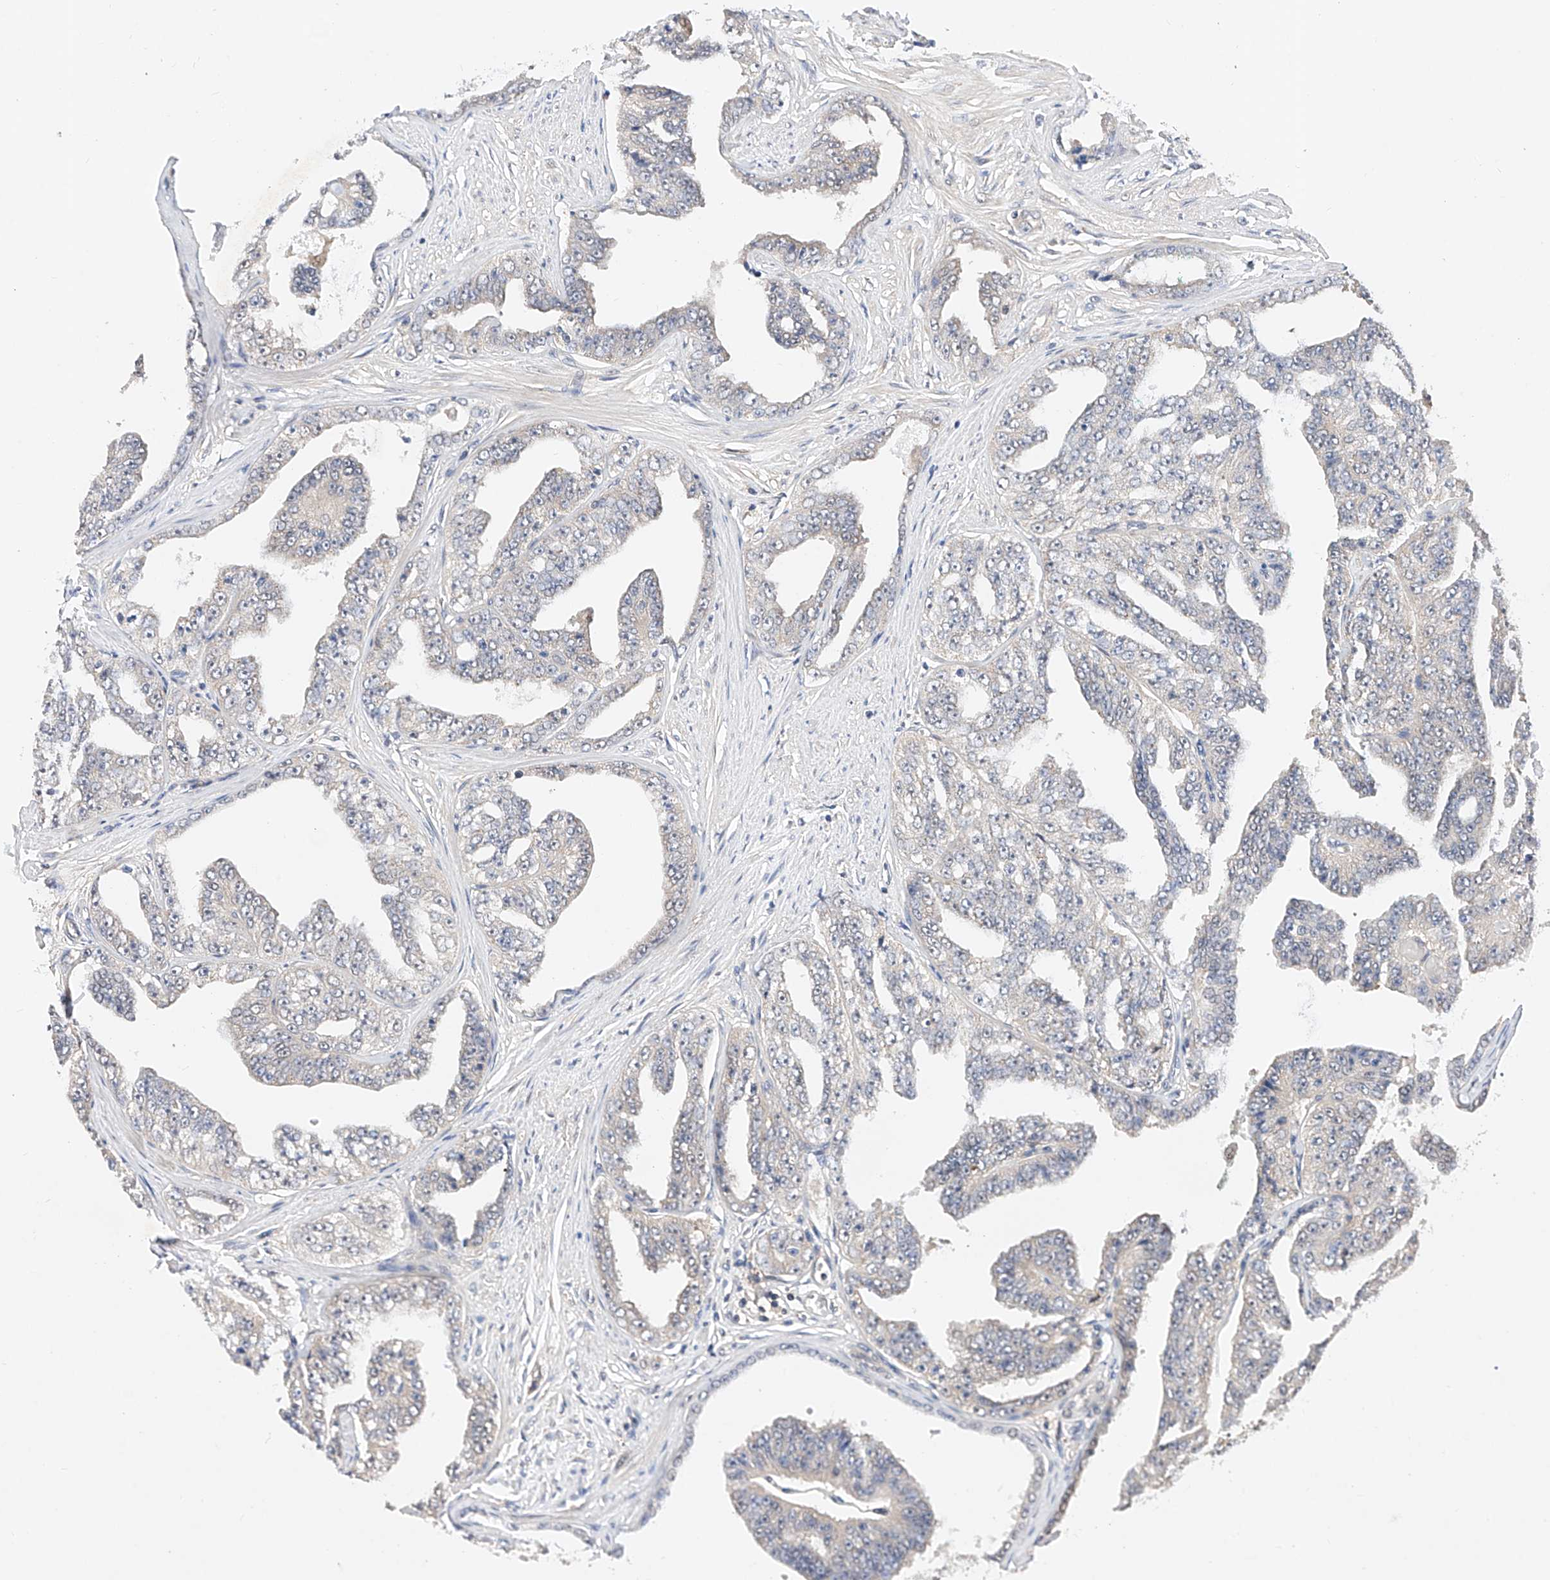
{"staining": {"intensity": "negative", "quantity": "none", "location": "none"}, "tissue": "prostate cancer", "cell_type": "Tumor cells", "image_type": "cancer", "snomed": [{"axis": "morphology", "description": "Adenocarcinoma, High grade"}, {"axis": "topography", "description": "Prostate"}], "caption": "Immunohistochemistry (IHC) image of human high-grade adenocarcinoma (prostate) stained for a protein (brown), which shows no expression in tumor cells.", "gene": "ZSCAN4", "patient": {"sex": "male", "age": 71}}